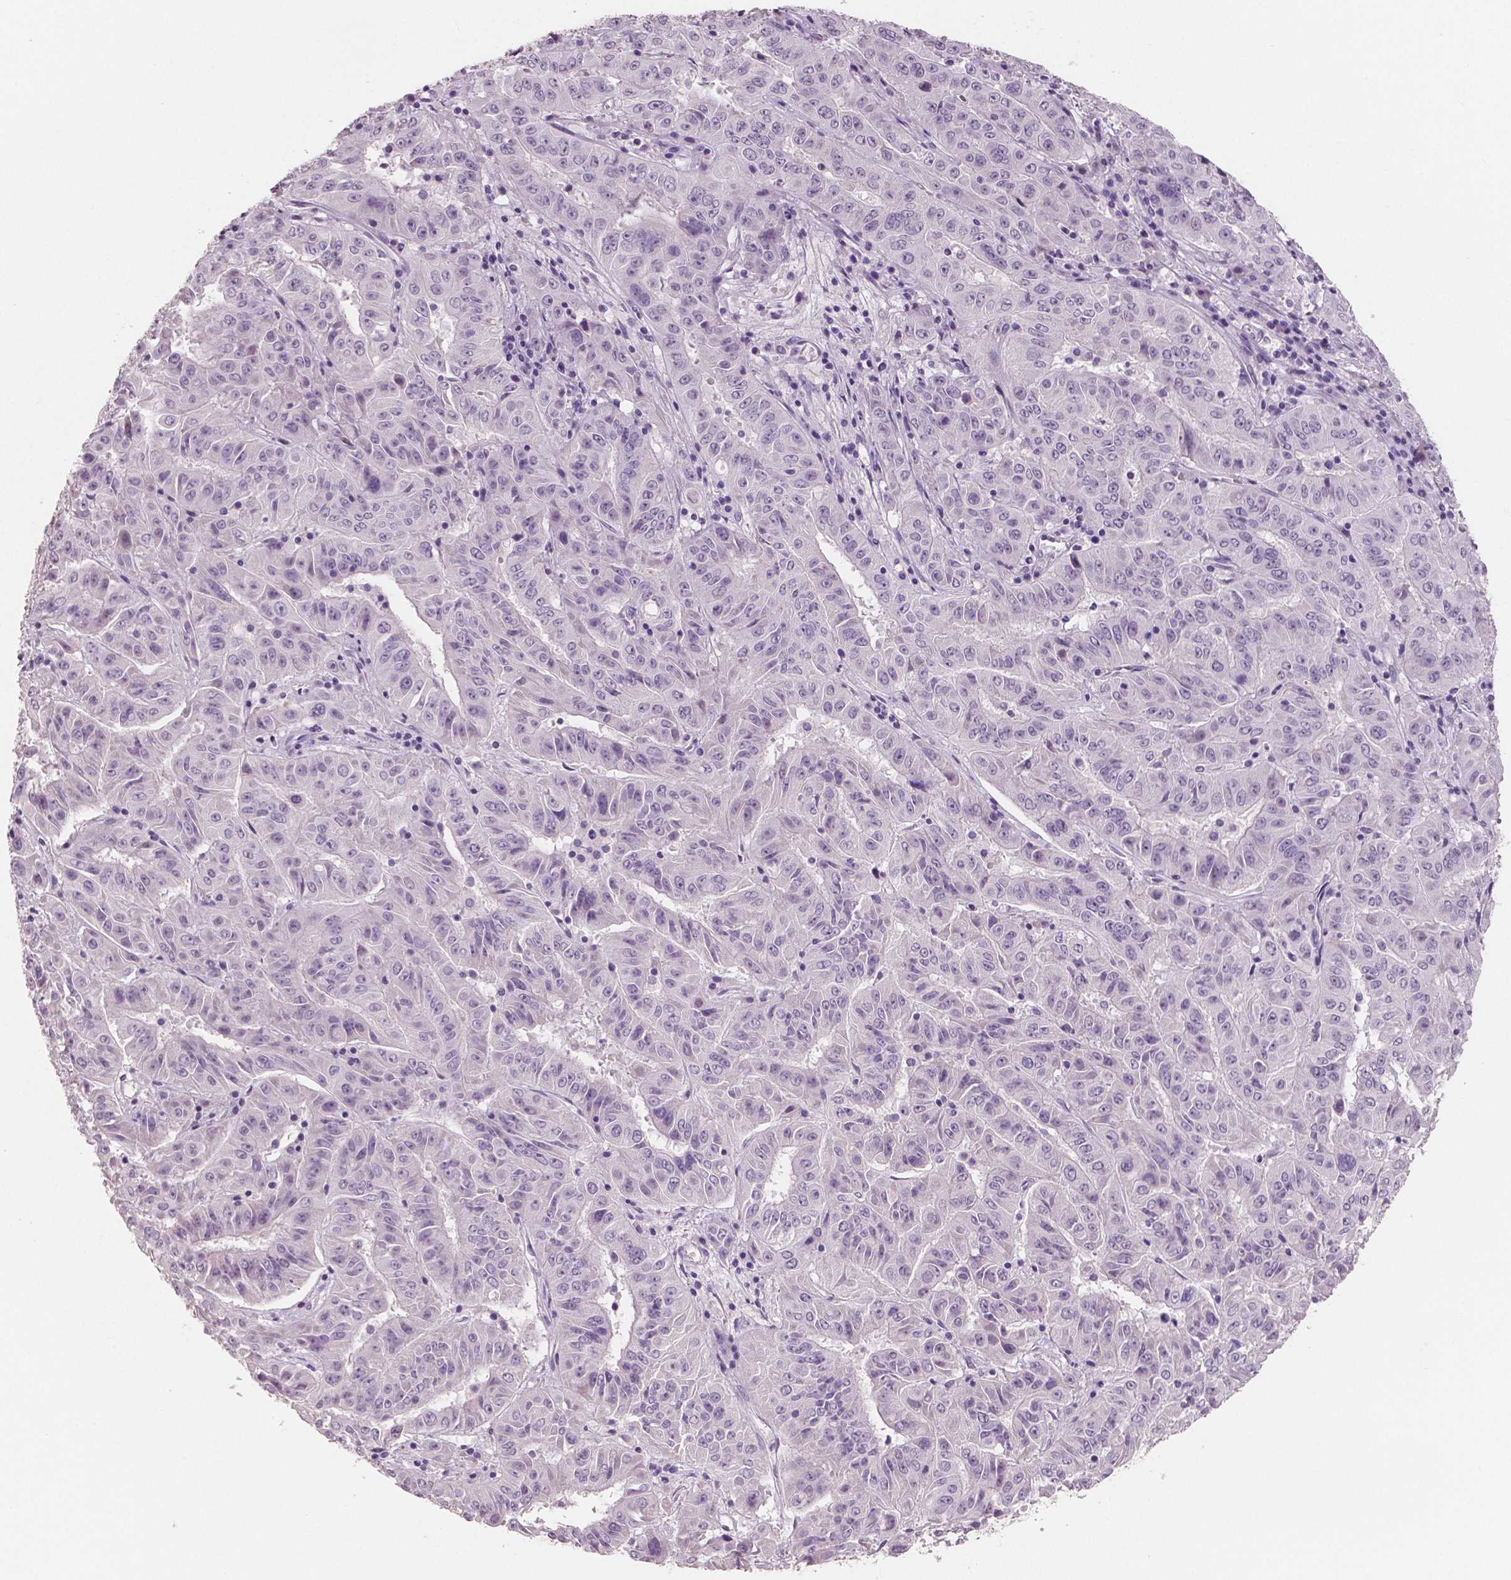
{"staining": {"intensity": "negative", "quantity": "none", "location": "none"}, "tissue": "pancreatic cancer", "cell_type": "Tumor cells", "image_type": "cancer", "snomed": [{"axis": "morphology", "description": "Adenocarcinoma, NOS"}, {"axis": "topography", "description": "Pancreas"}], "caption": "Tumor cells show no significant protein positivity in pancreatic cancer.", "gene": "NECAB1", "patient": {"sex": "male", "age": 63}}